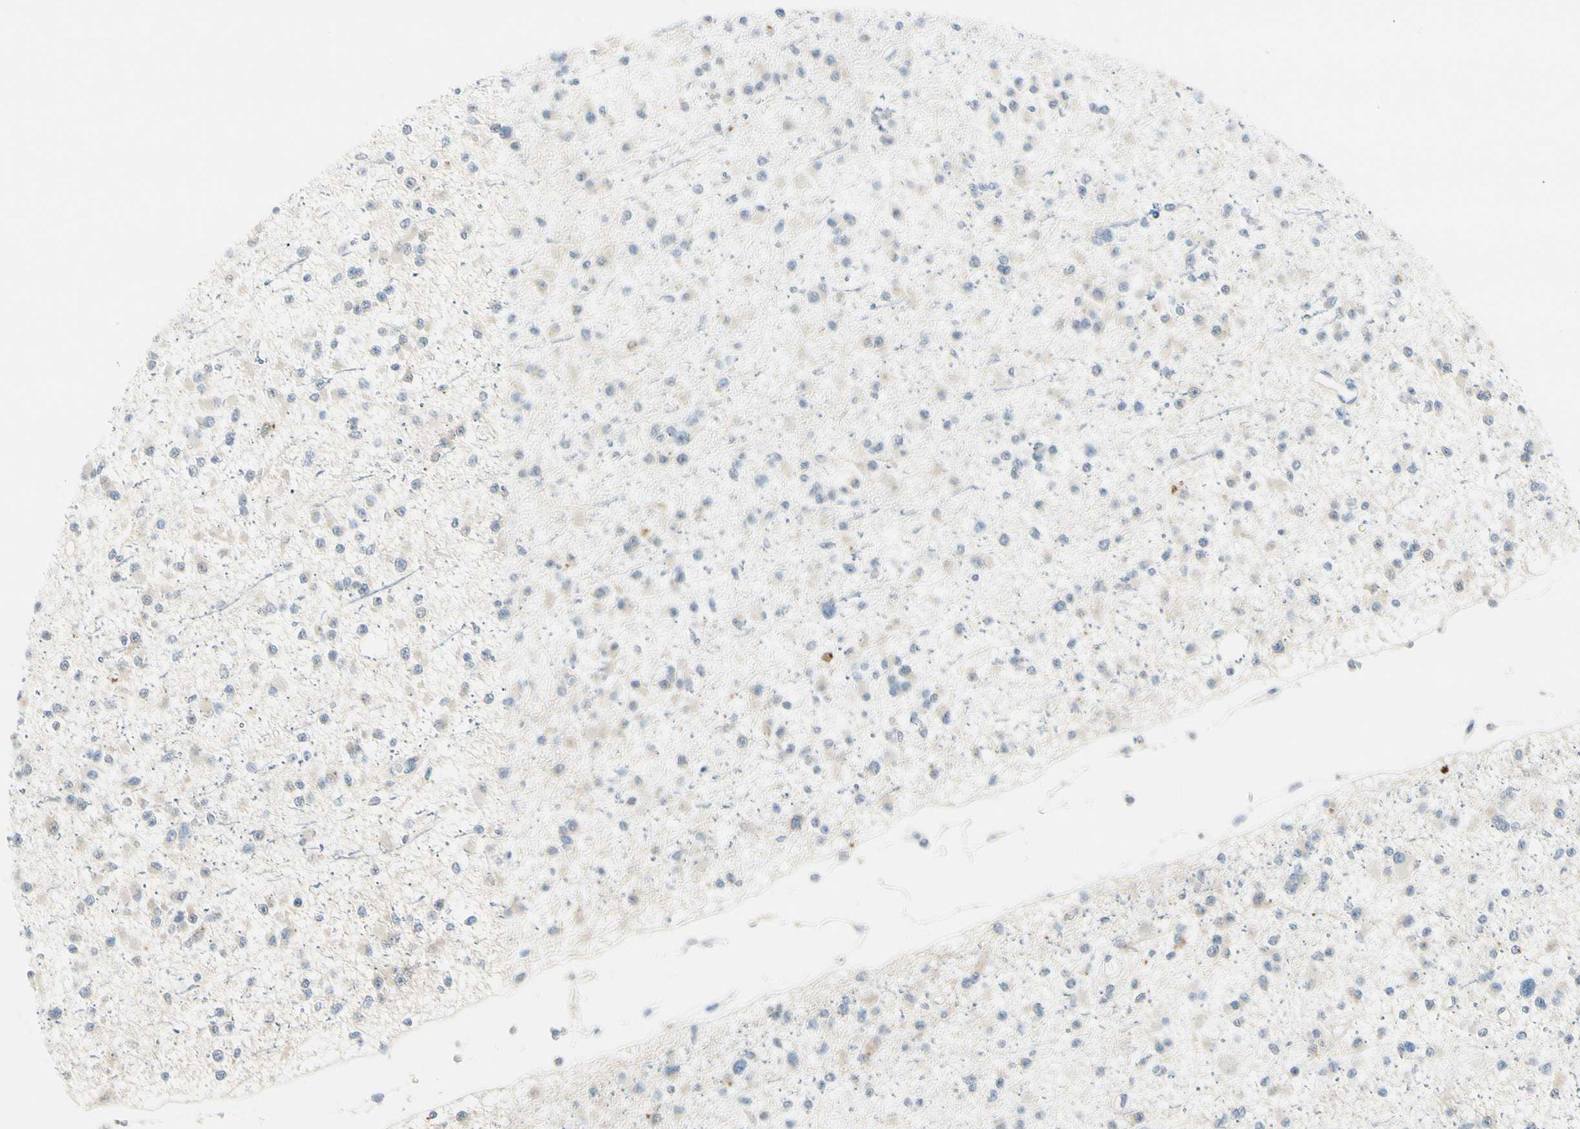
{"staining": {"intensity": "negative", "quantity": "none", "location": "none"}, "tissue": "glioma", "cell_type": "Tumor cells", "image_type": "cancer", "snomed": [{"axis": "morphology", "description": "Glioma, malignant, Low grade"}, {"axis": "topography", "description": "Brain"}], "caption": "Tumor cells are negative for protein expression in human glioma. (Brightfield microscopy of DAB (3,3'-diaminobenzidine) immunohistochemistry at high magnification).", "gene": "PITX1", "patient": {"sex": "female", "age": 22}}